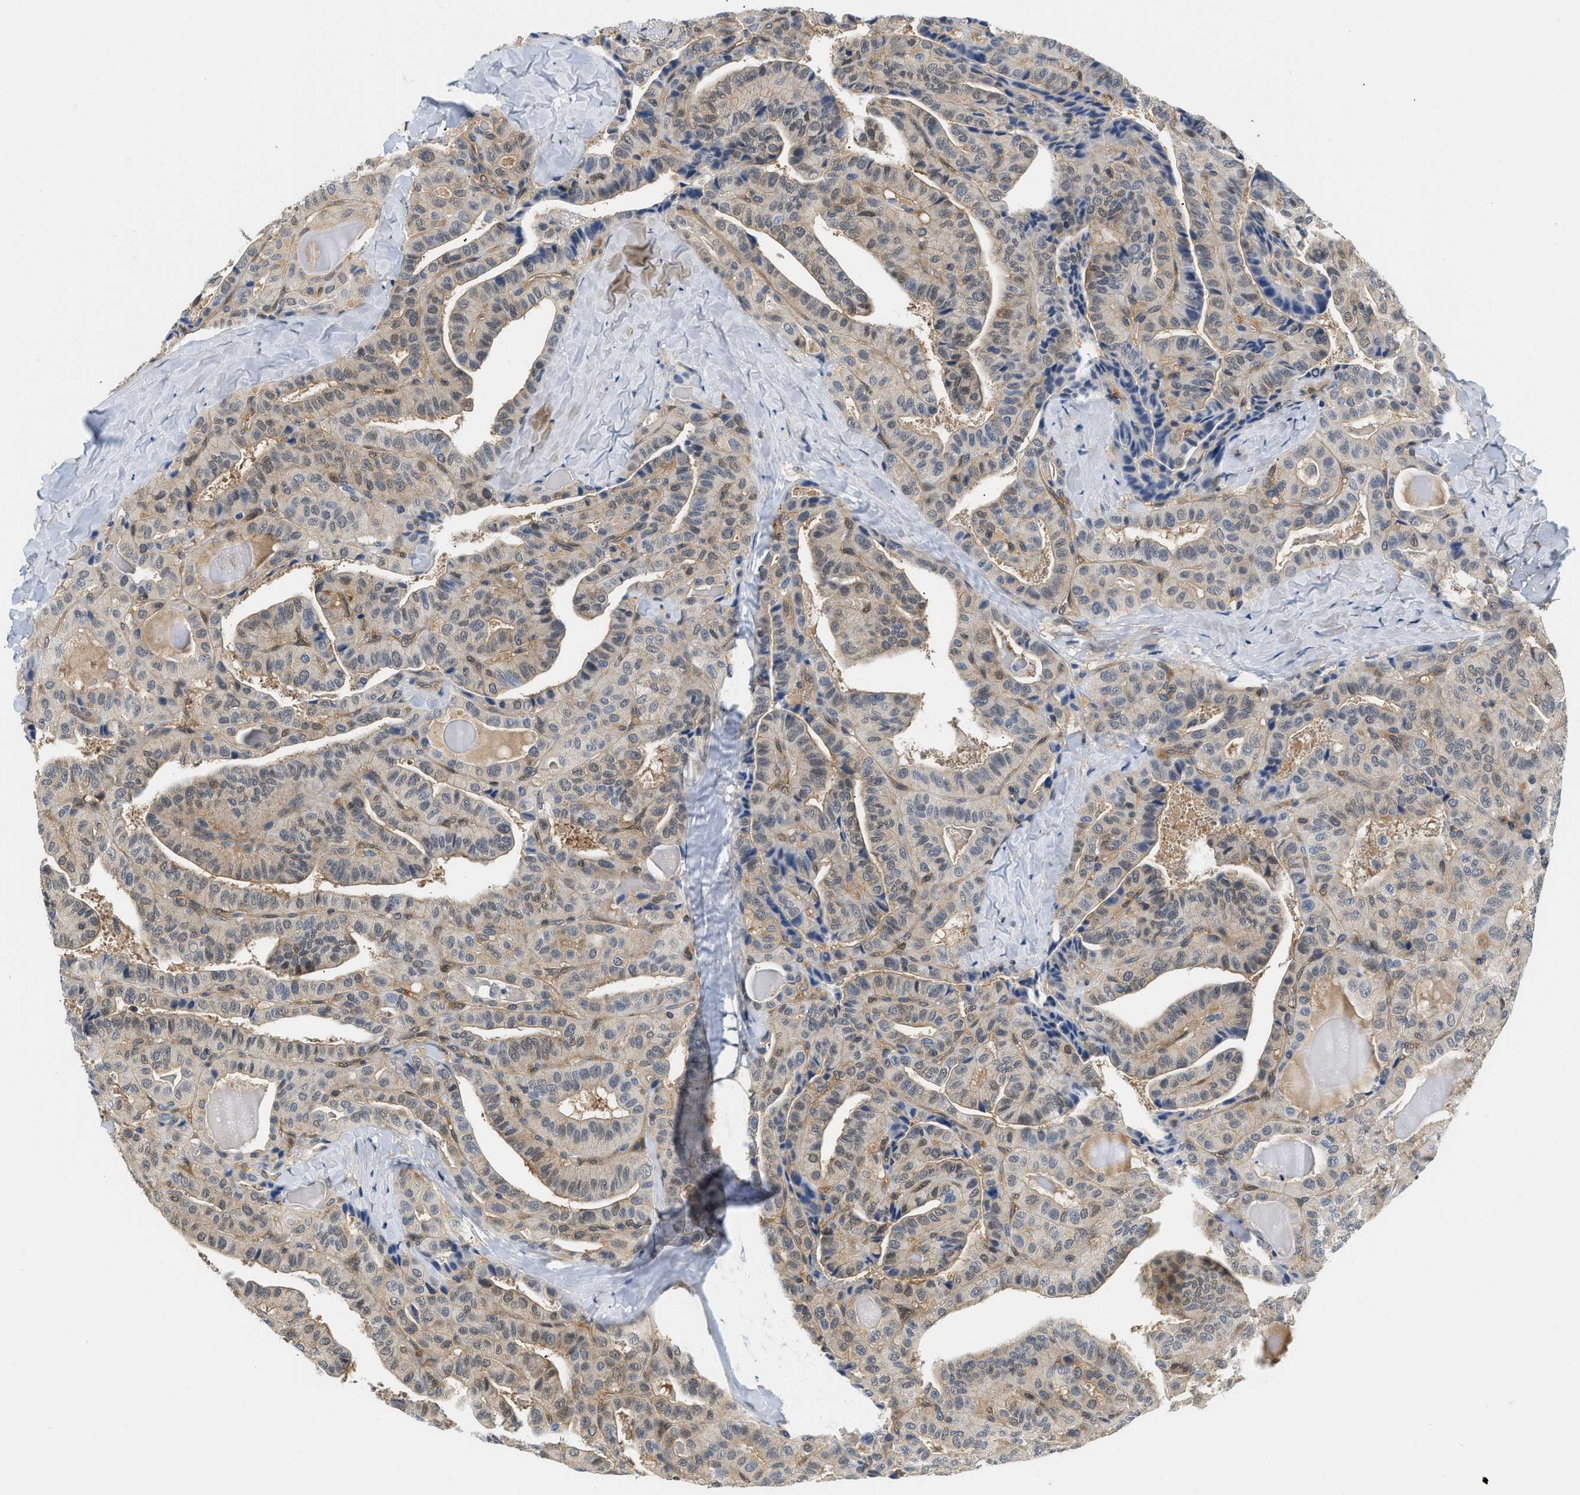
{"staining": {"intensity": "weak", "quantity": "<25%", "location": "nuclear"}, "tissue": "thyroid cancer", "cell_type": "Tumor cells", "image_type": "cancer", "snomed": [{"axis": "morphology", "description": "Papillary adenocarcinoma, NOS"}, {"axis": "topography", "description": "Thyroid gland"}], "caption": "Tumor cells are negative for brown protein staining in papillary adenocarcinoma (thyroid). (DAB immunohistochemistry, high magnification).", "gene": "EIF4EBP2", "patient": {"sex": "male", "age": 77}}